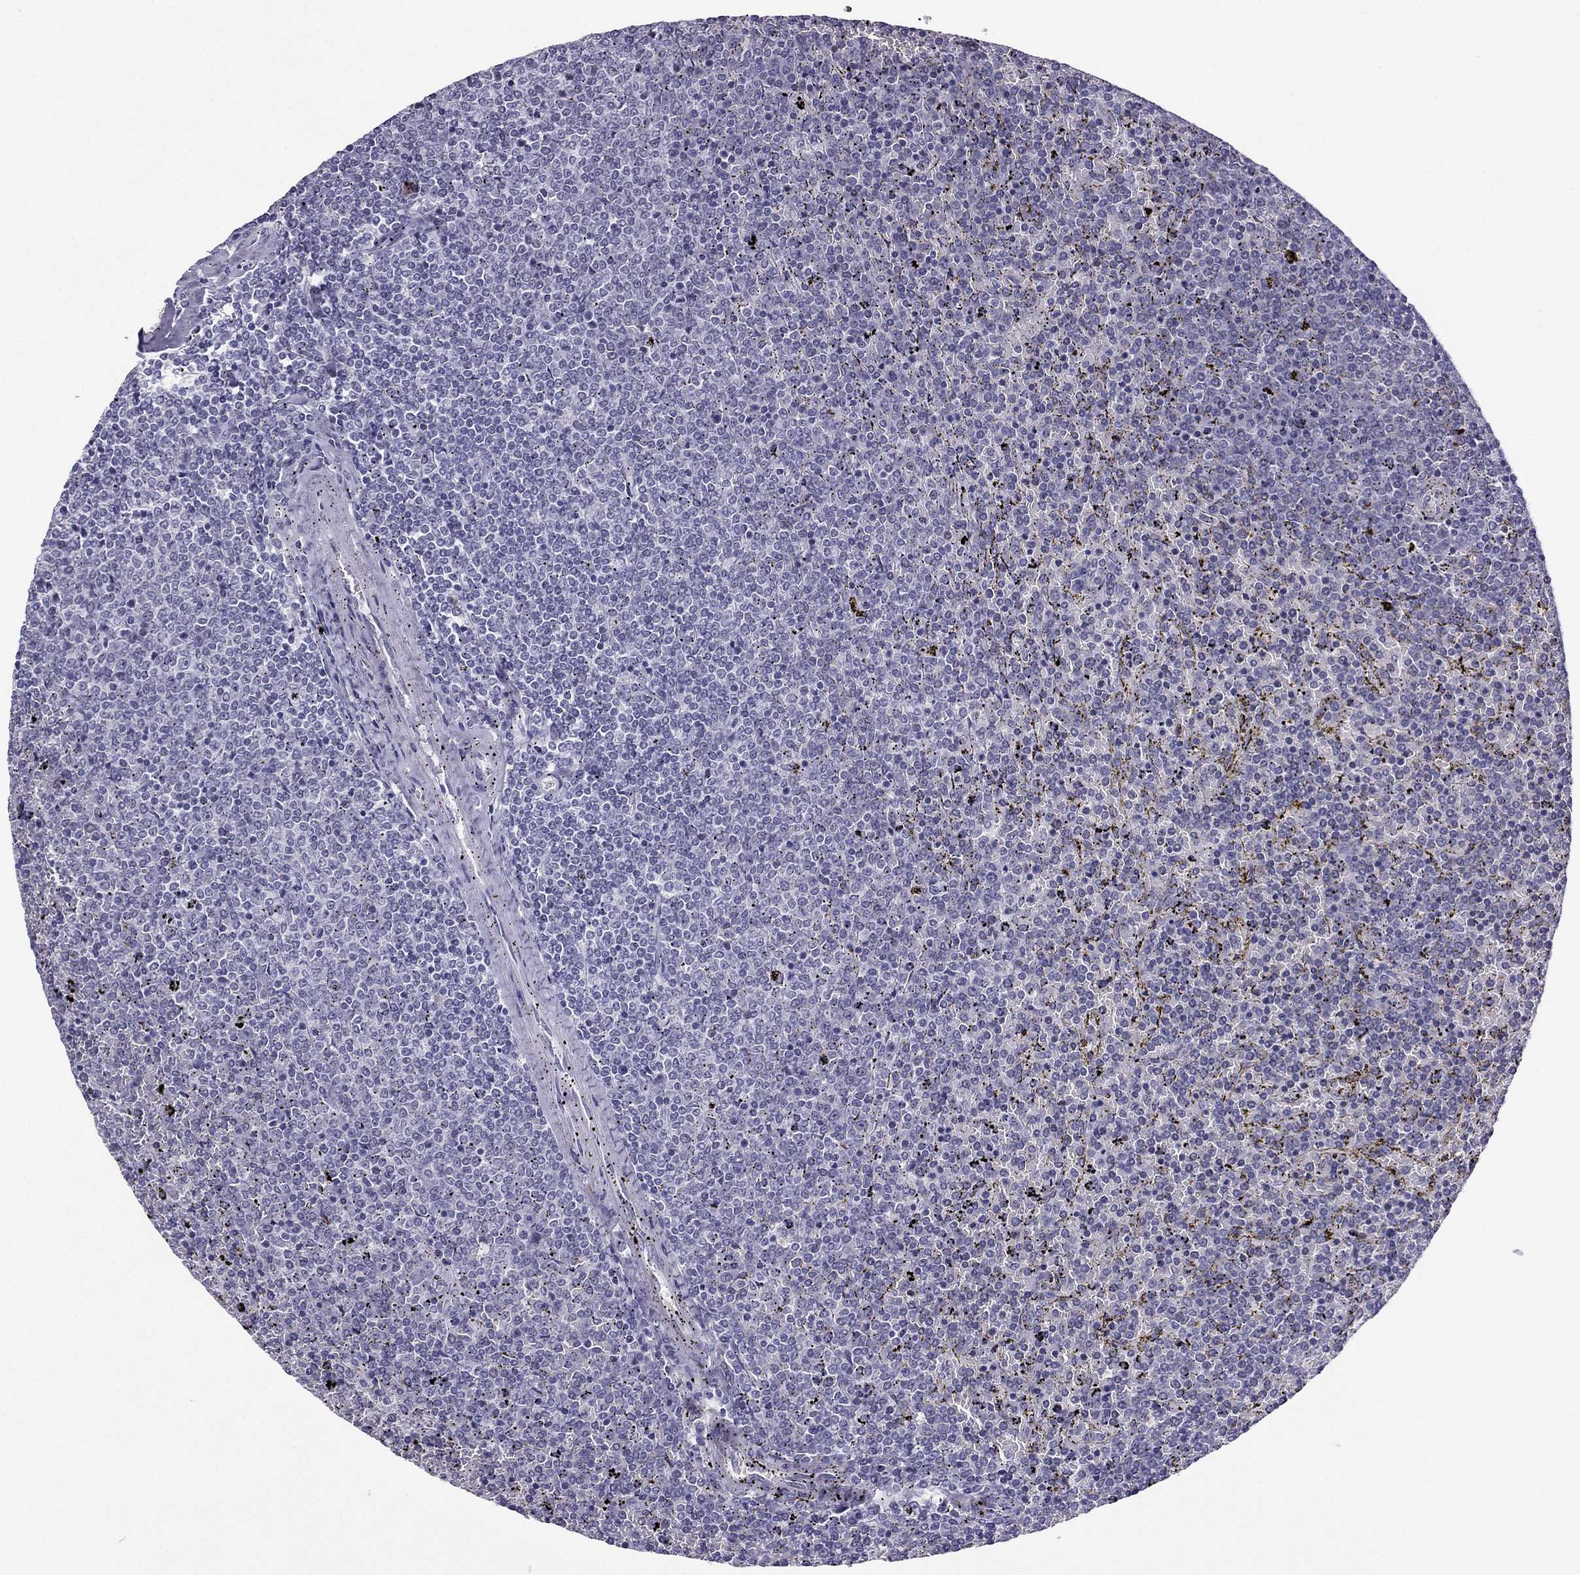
{"staining": {"intensity": "negative", "quantity": "none", "location": "none"}, "tissue": "lymphoma", "cell_type": "Tumor cells", "image_type": "cancer", "snomed": [{"axis": "morphology", "description": "Malignant lymphoma, non-Hodgkin's type, Low grade"}, {"axis": "topography", "description": "Spleen"}], "caption": "Immunohistochemistry photomicrograph of neoplastic tissue: human lymphoma stained with DAB reveals no significant protein staining in tumor cells.", "gene": "MYLK3", "patient": {"sex": "female", "age": 77}}